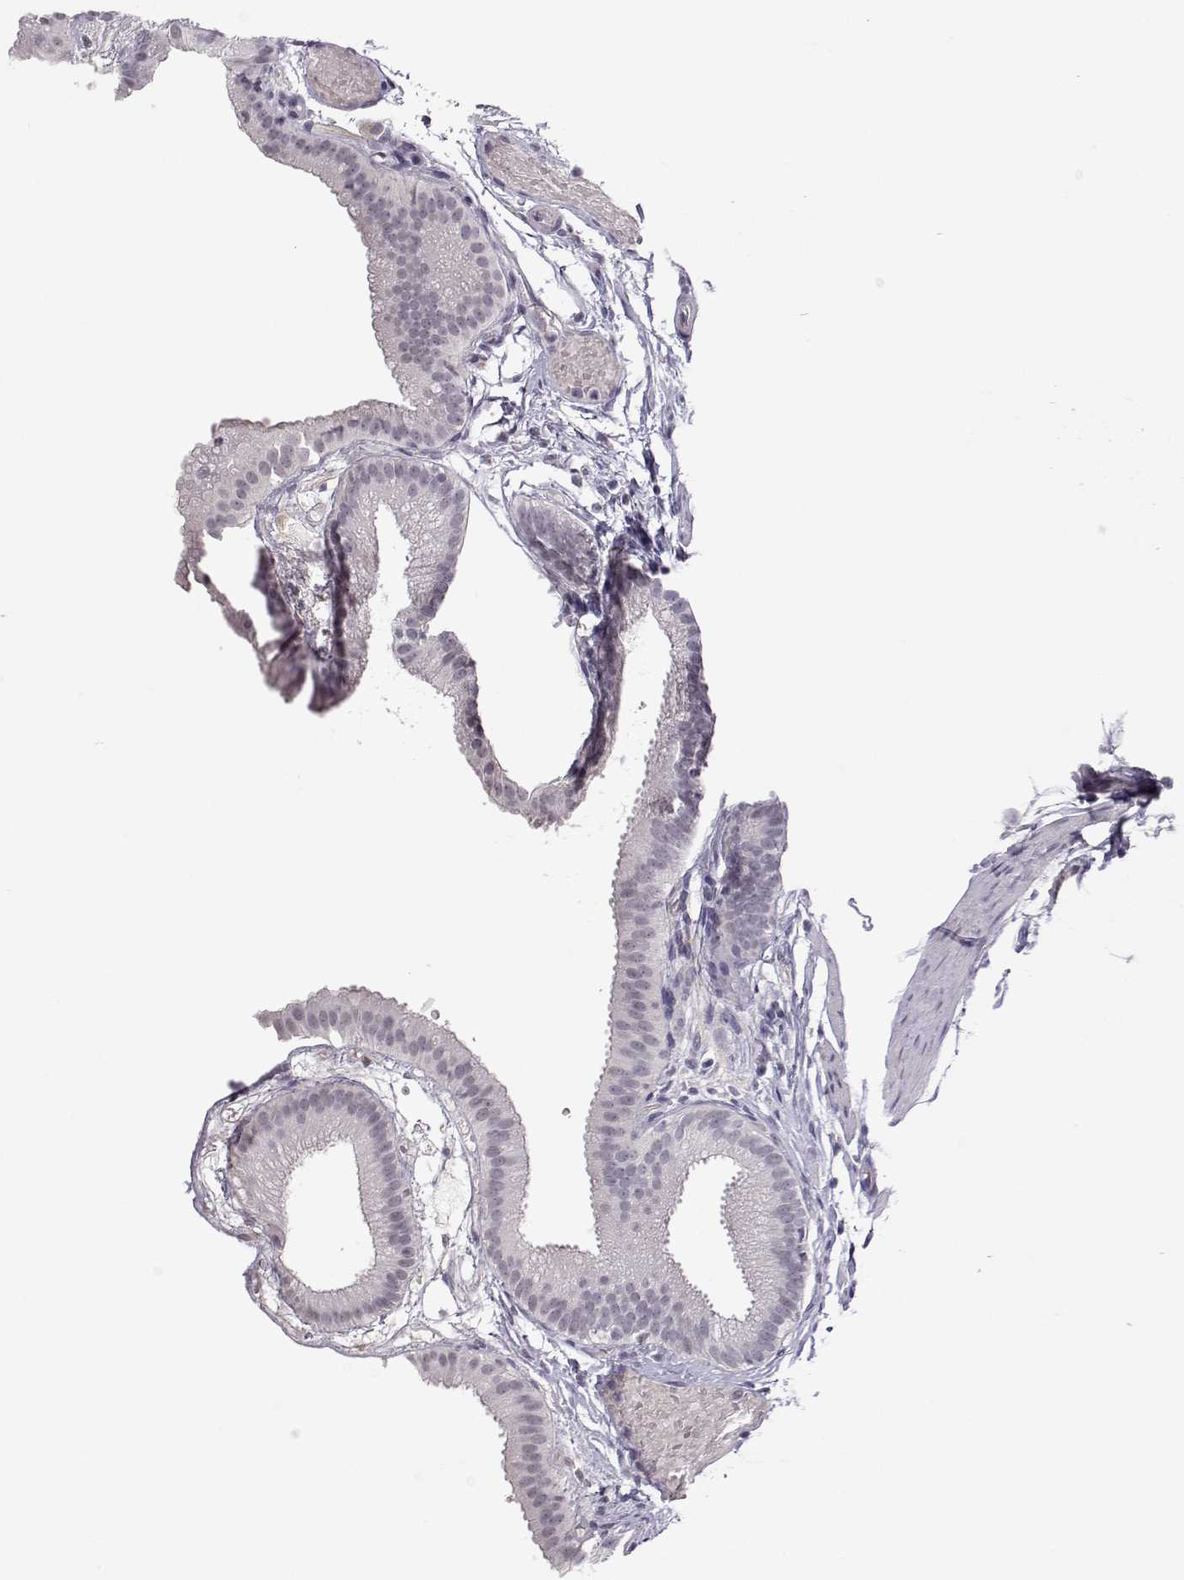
{"staining": {"intensity": "negative", "quantity": "none", "location": "none"}, "tissue": "gallbladder", "cell_type": "Glandular cells", "image_type": "normal", "snomed": [{"axis": "morphology", "description": "Normal tissue, NOS"}, {"axis": "topography", "description": "Gallbladder"}], "caption": "High magnification brightfield microscopy of benign gallbladder stained with DAB (3,3'-diaminobenzidine) (brown) and counterstained with hematoxylin (blue): glandular cells show no significant staining. The staining is performed using DAB brown chromogen with nuclei counter-stained in using hematoxylin.", "gene": "VGF", "patient": {"sex": "female", "age": 45}}